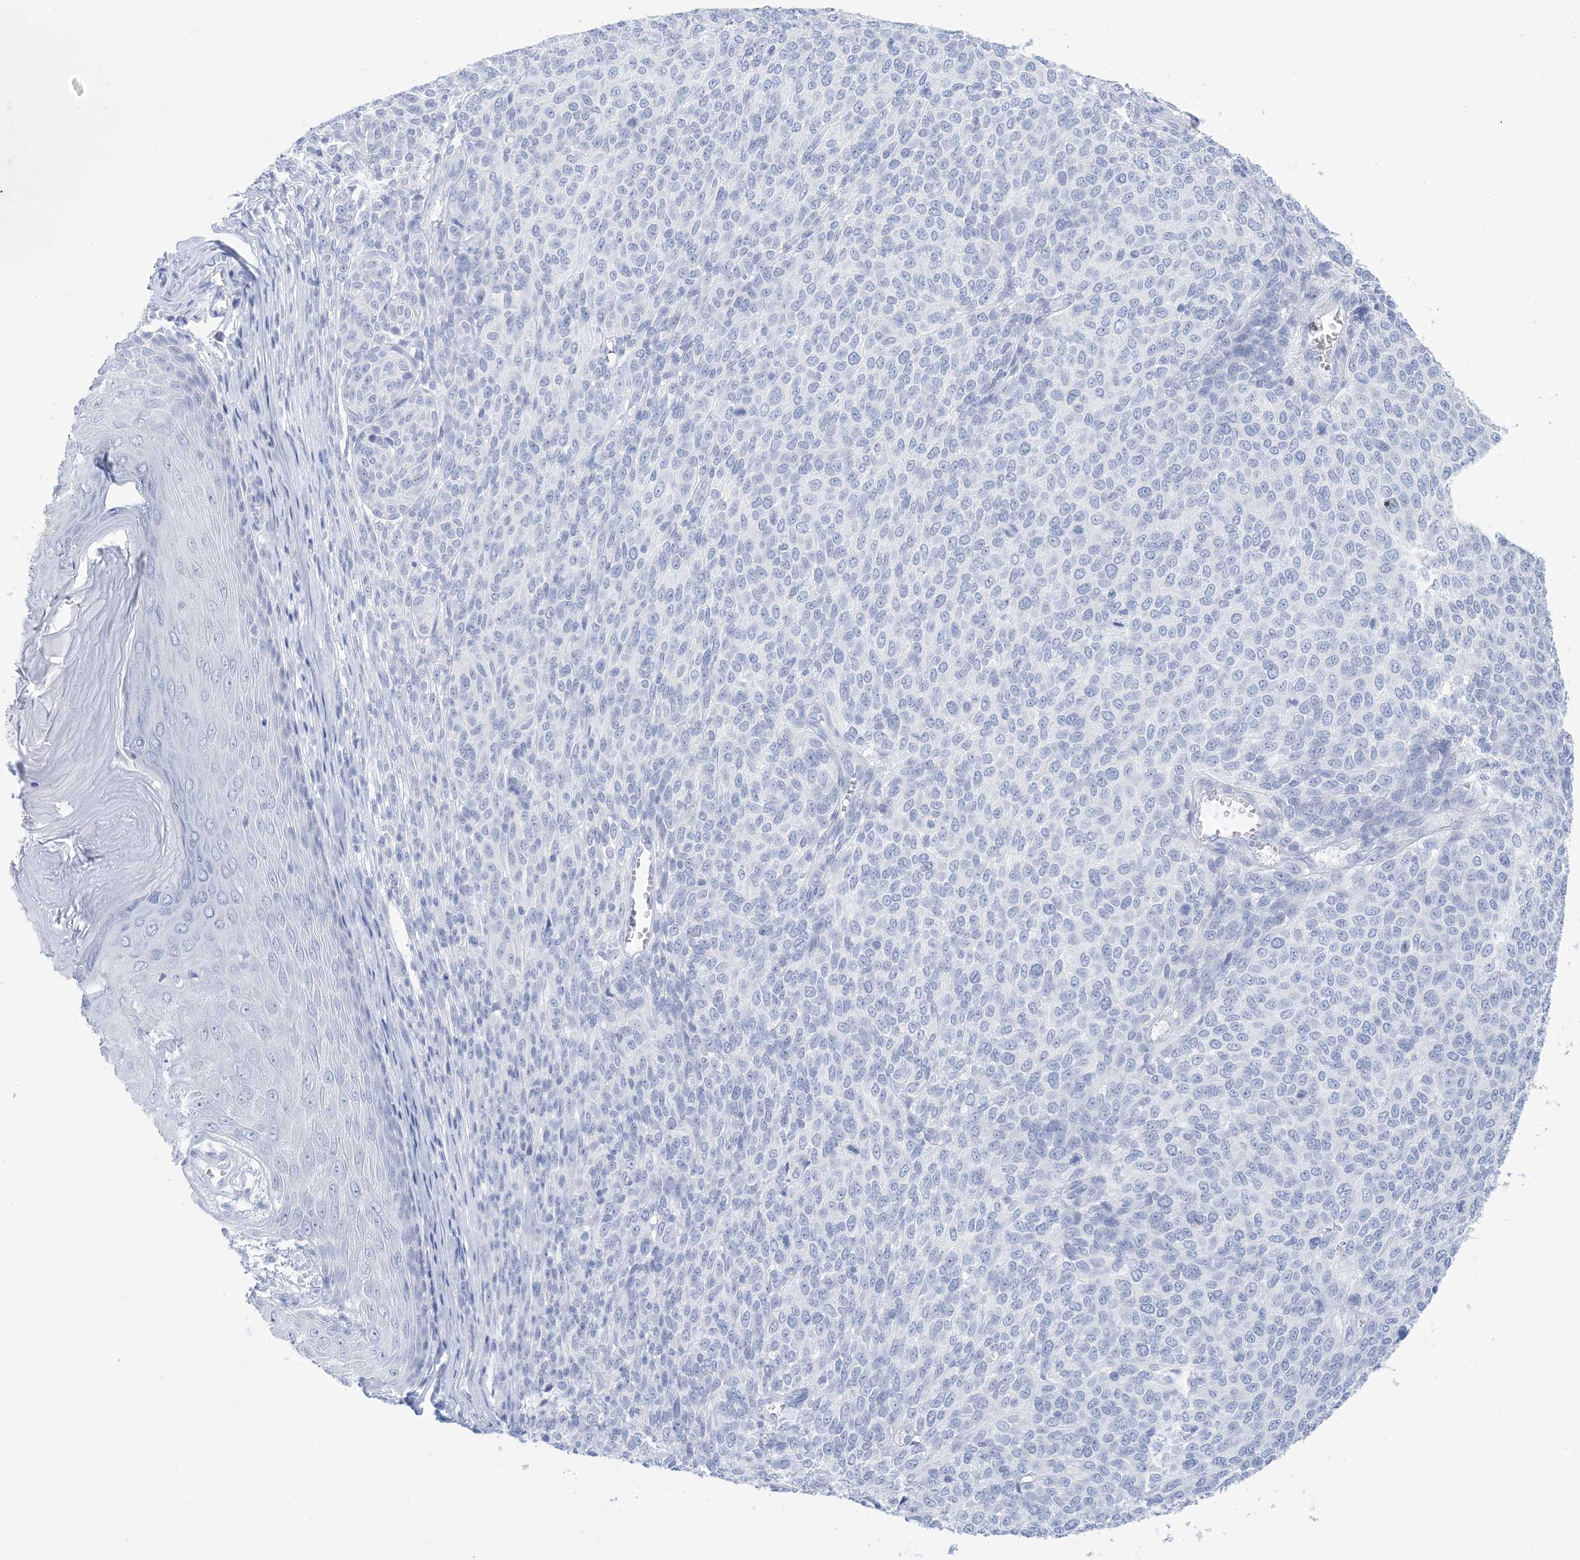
{"staining": {"intensity": "negative", "quantity": "none", "location": "none"}, "tissue": "melanoma", "cell_type": "Tumor cells", "image_type": "cancer", "snomed": [{"axis": "morphology", "description": "Malignant melanoma, NOS"}, {"axis": "topography", "description": "Skin"}], "caption": "IHC micrograph of human malignant melanoma stained for a protein (brown), which exhibits no positivity in tumor cells.", "gene": "SH3YL1", "patient": {"sex": "male", "age": 49}}